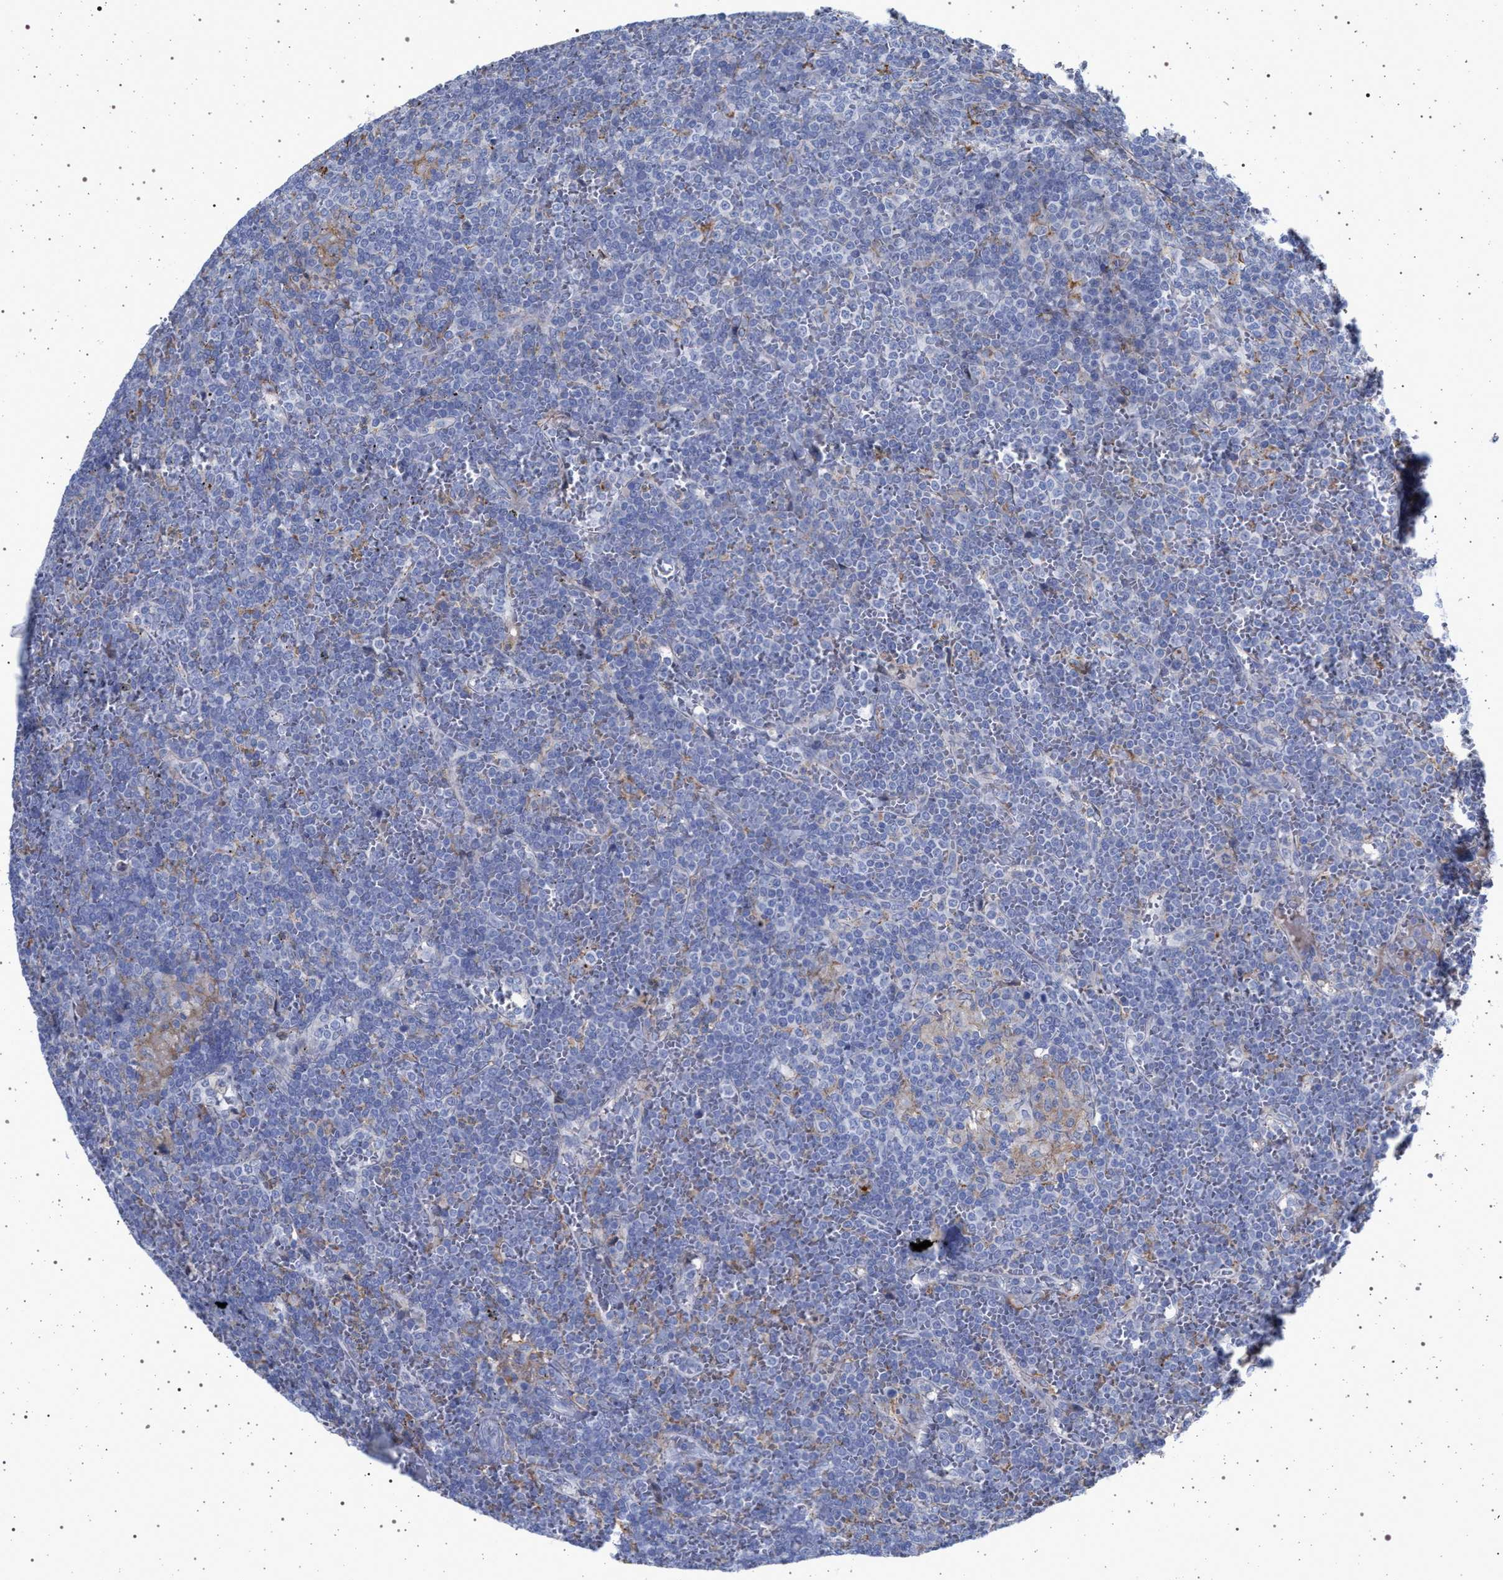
{"staining": {"intensity": "negative", "quantity": "none", "location": "none"}, "tissue": "lymphoma", "cell_type": "Tumor cells", "image_type": "cancer", "snomed": [{"axis": "morphology", "description": "Malignant lymphoma, non-Hodgkin's type, Low grade"}, {"axis": "topography", "description": "Spleen"}], "caption": "Micrograph shows no protein expression in tumor cells of malignant lymphoma, non-Hodgkin's type (low-grade) tissue.", "gene": "PLG", "patient": {"sex": "female", "age": 19}}